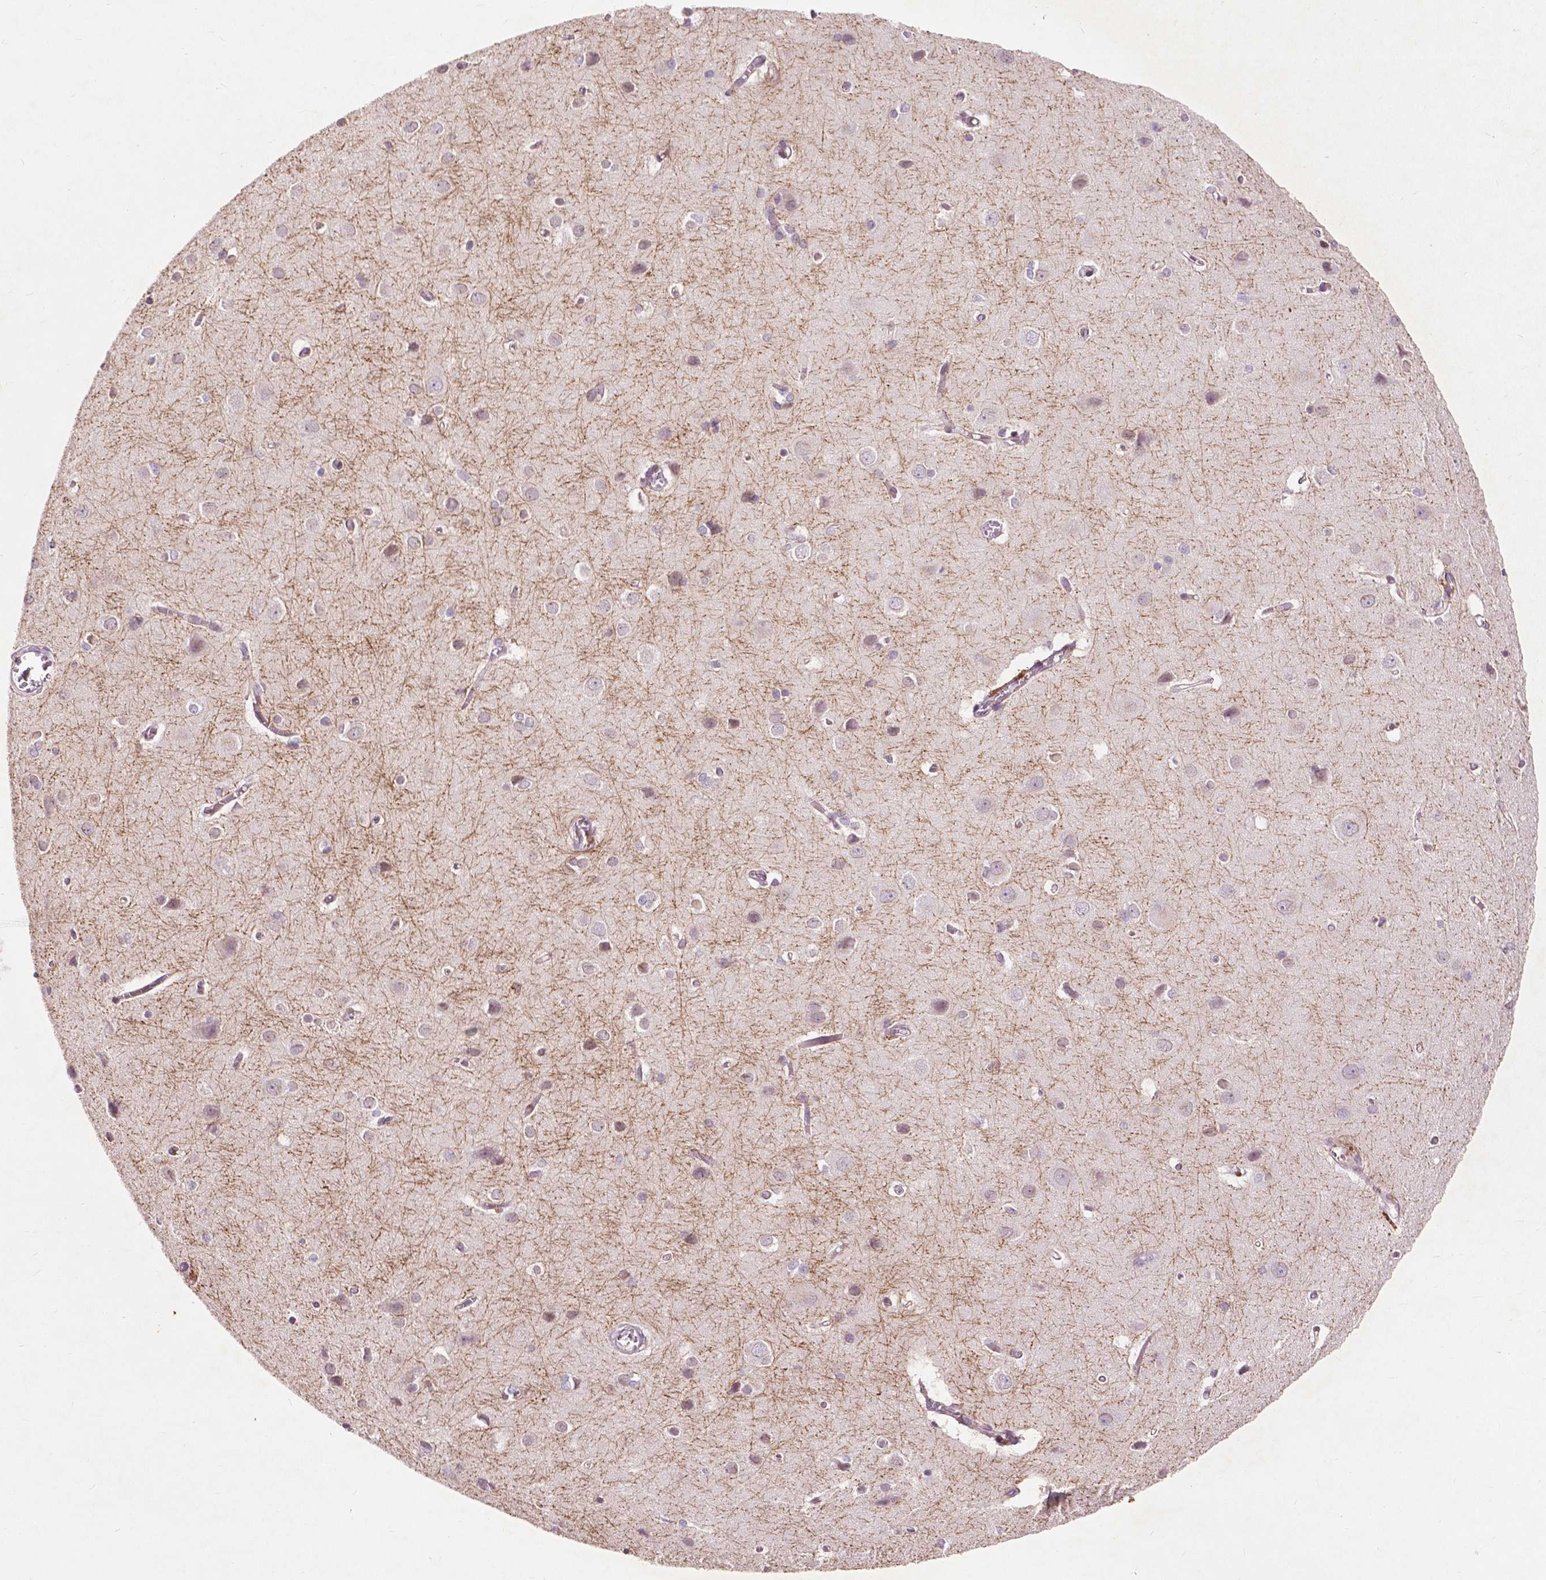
{"staining": {"intensity": "weak", "quantity": "25%-75%", "location": "cytoplasmic/membranous"}, "tissue": "cerebral cortex", "cell_type": "Endothelial cells", "image_type": "normal", "snomed": [{"axis": "morphology", "description": "Normal tissue, NOS"}, {"axis": "topography", "description": "Cerebral cortex"}], "caption": "Protein expression analysis of benign cerebral cortex reveals weak cytoplasmic/membranous staining in about 25%-75% of endothelial cells.", "gene": "GPR37", "patient": {"sex": "male", "age": 37}}